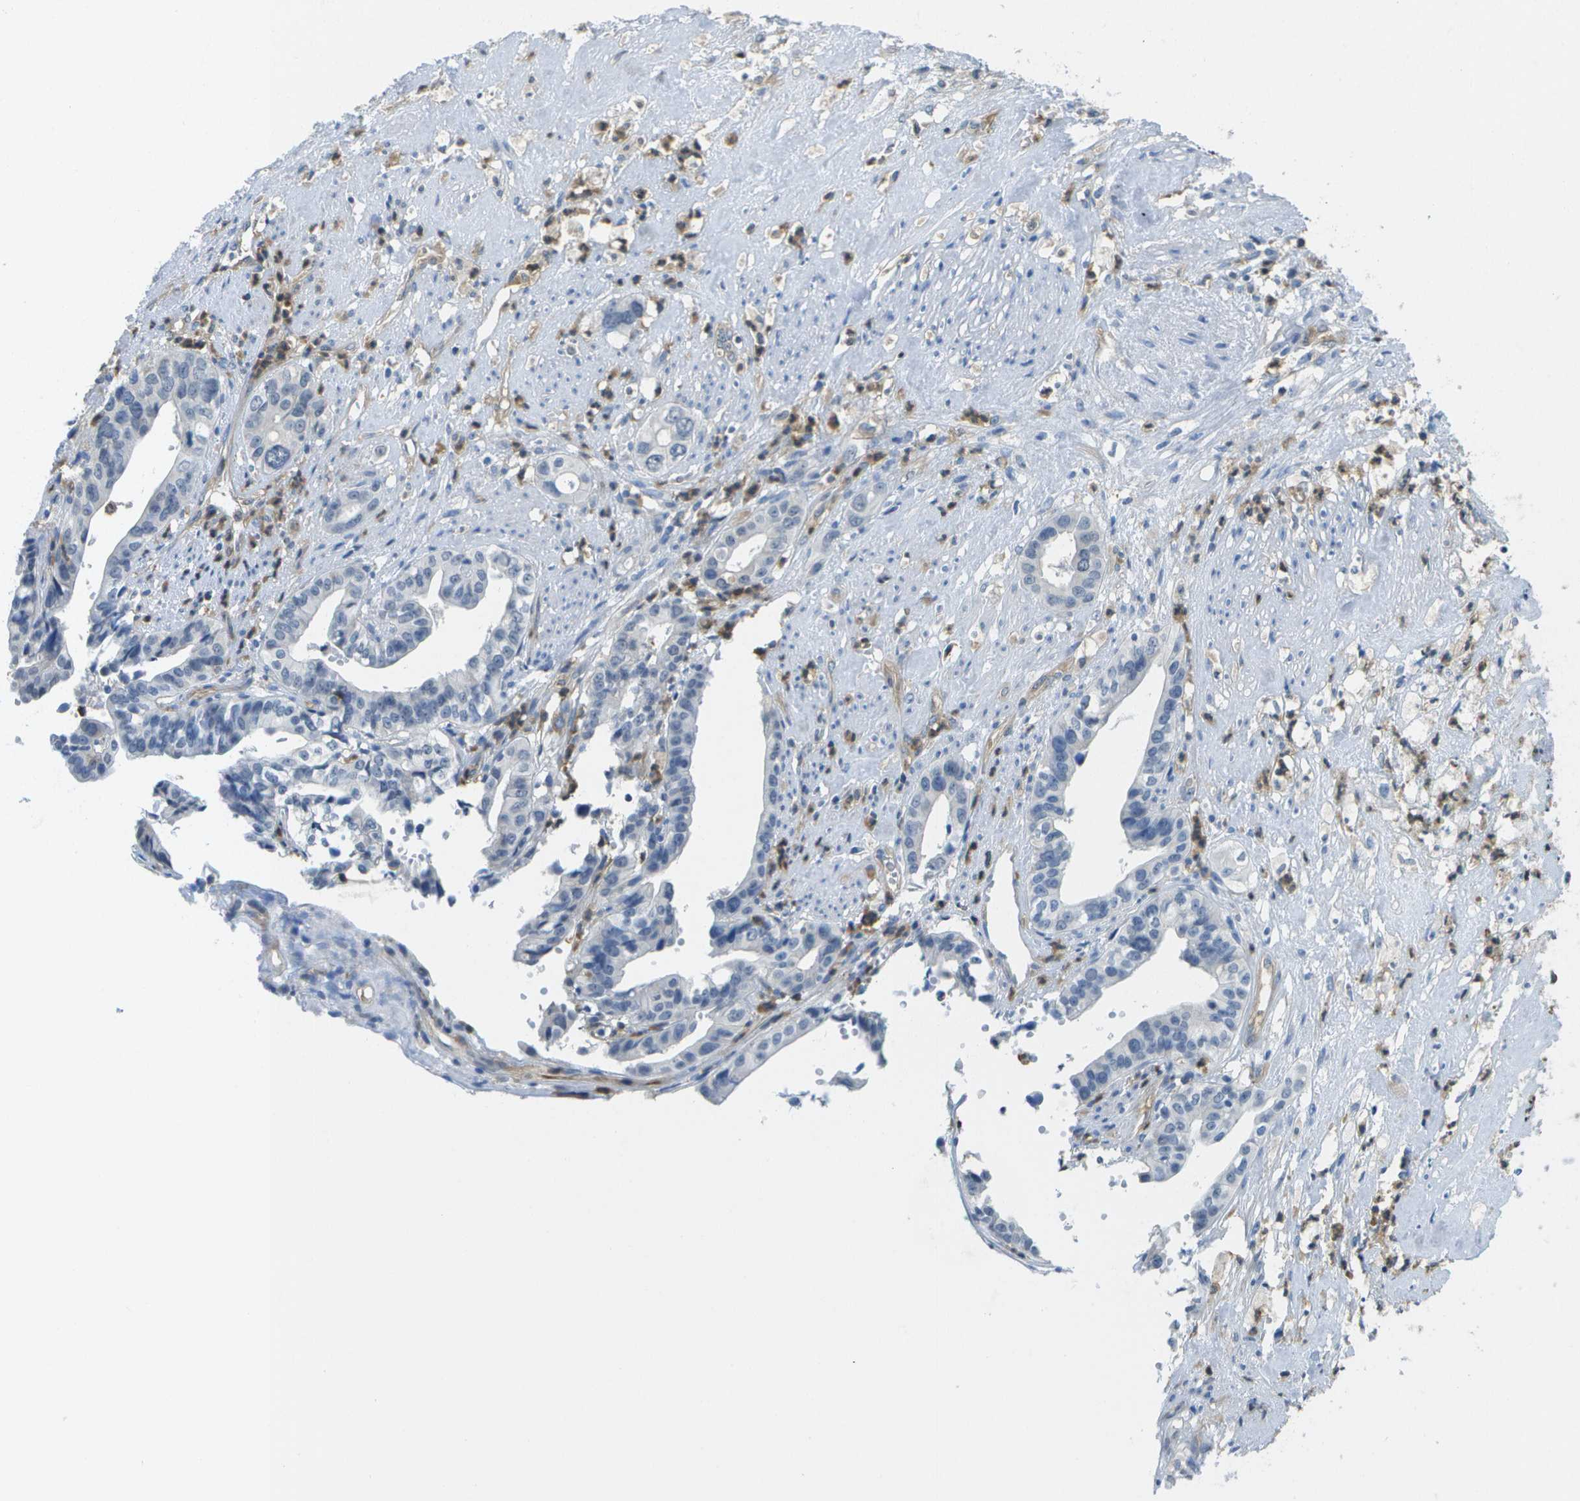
{"staining": {"intensity": "negative", "quantity": "none", "location": "none"}, "tissue": "liver cancer", "cell_type": "Tumor cells", "image_type": "cancer", "snomed": [{"axis": "morphology", "description": "Cholangiocarcinoma"}, {"axis": "topography", "description": "Liver"}], "caption": "Protein analysis of cholangiocarcinoma (liver) shows no significant positivity in tumor cells.", "gene": "RCSD1", "patient": {"sex": "female", "age": 61}}